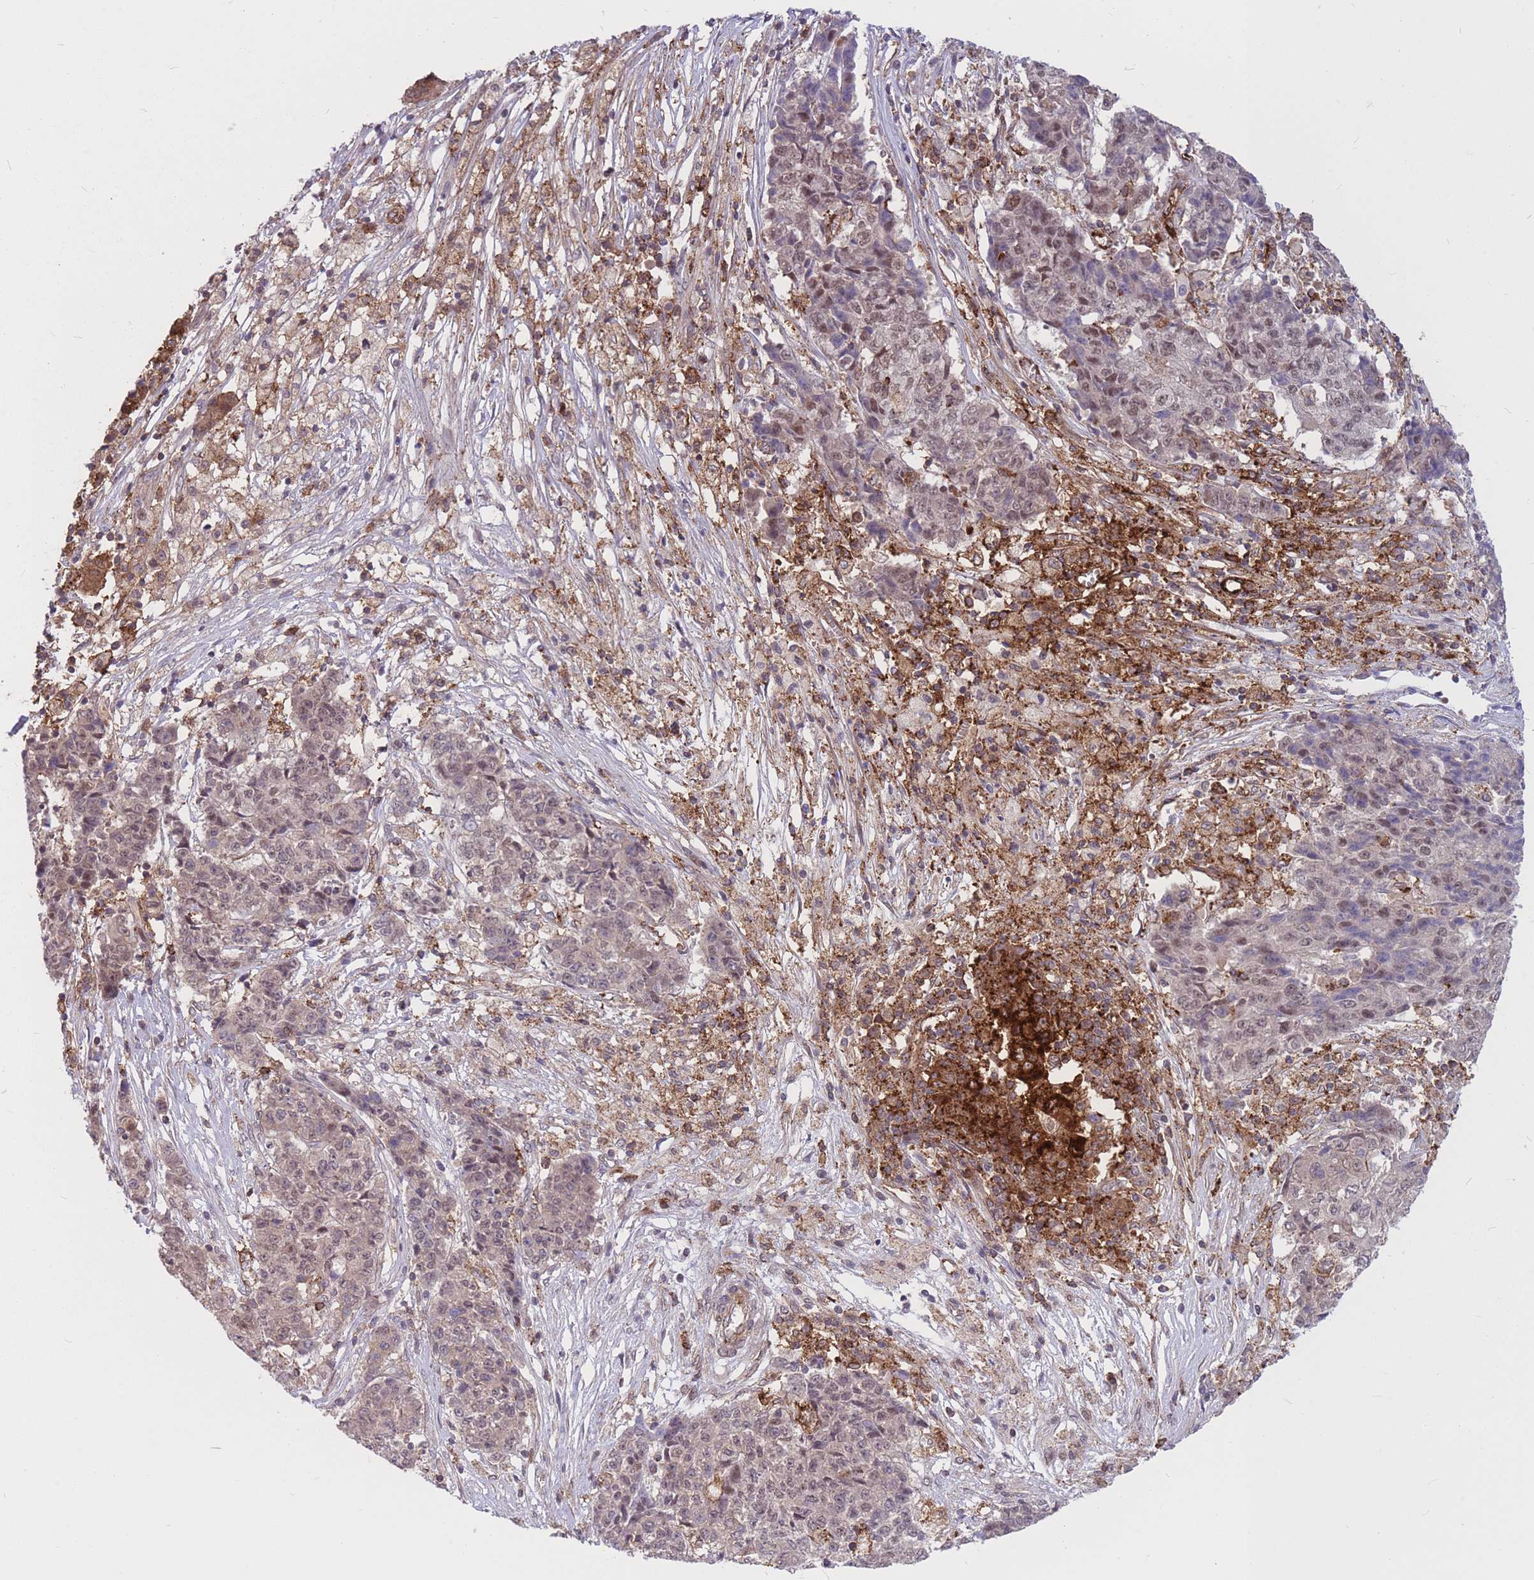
{"staining": {"intensity": "strong", "quantity": "25%-75%", "location": "cytoplasmic/membranous"}, "tissue": "ovarian cancer", "cell_type": "Tumor cells", "image_type": "cancer", "snomed": [{"axis": "morphology", "description": "Carcinoma, endometroid"}, {"axis": "topography", "description": "Ovary"}], "caption": "Human ovarian cancer (endometroid carcinoma) stained with a protein marker exhibits strong staining in tumor cells.", "gene": "TCF20", "patient": {"sex": "female", "age": 42}}